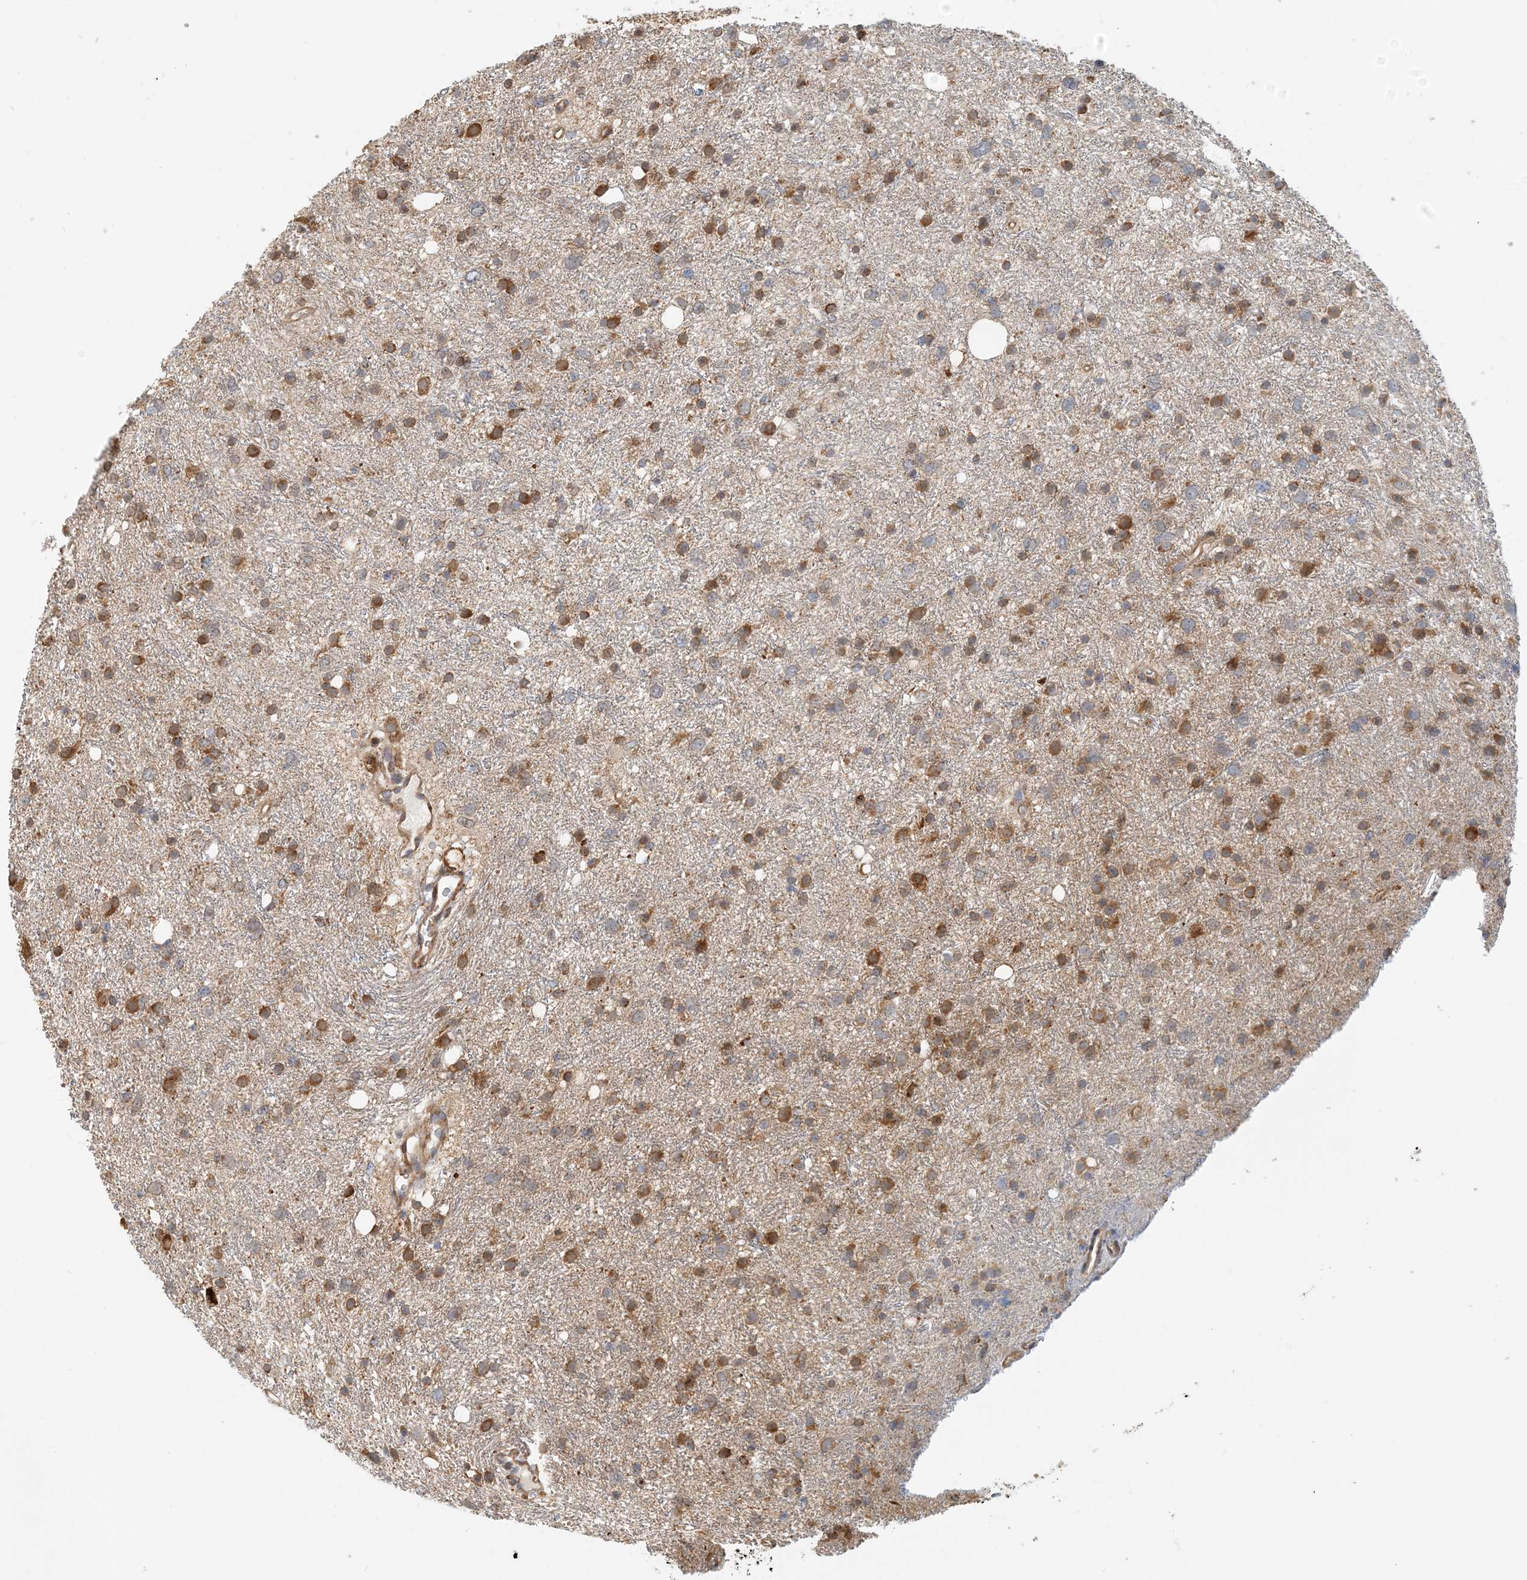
{"staining": {"intensity": "moderate", "quantity": ">75%", "location": "cytoplasmic/membranous"}, "tissue": "glioma", "cell_type": "Tumor cells", "image_type": "cancer", "snomed": [{"axis": "morphology", "description": "Glioma, malignant, Low grade"}, {"axis": "topography", "description": "Cerebral cortex"}], "caption": "Protein expression analysis of malignant low-grade glioma reveals moderate cytoplasmic/membranous staining in about >75% of tumor cells.", "gene": "HNMT", "patient": {"sex": "female", "age": 39}}